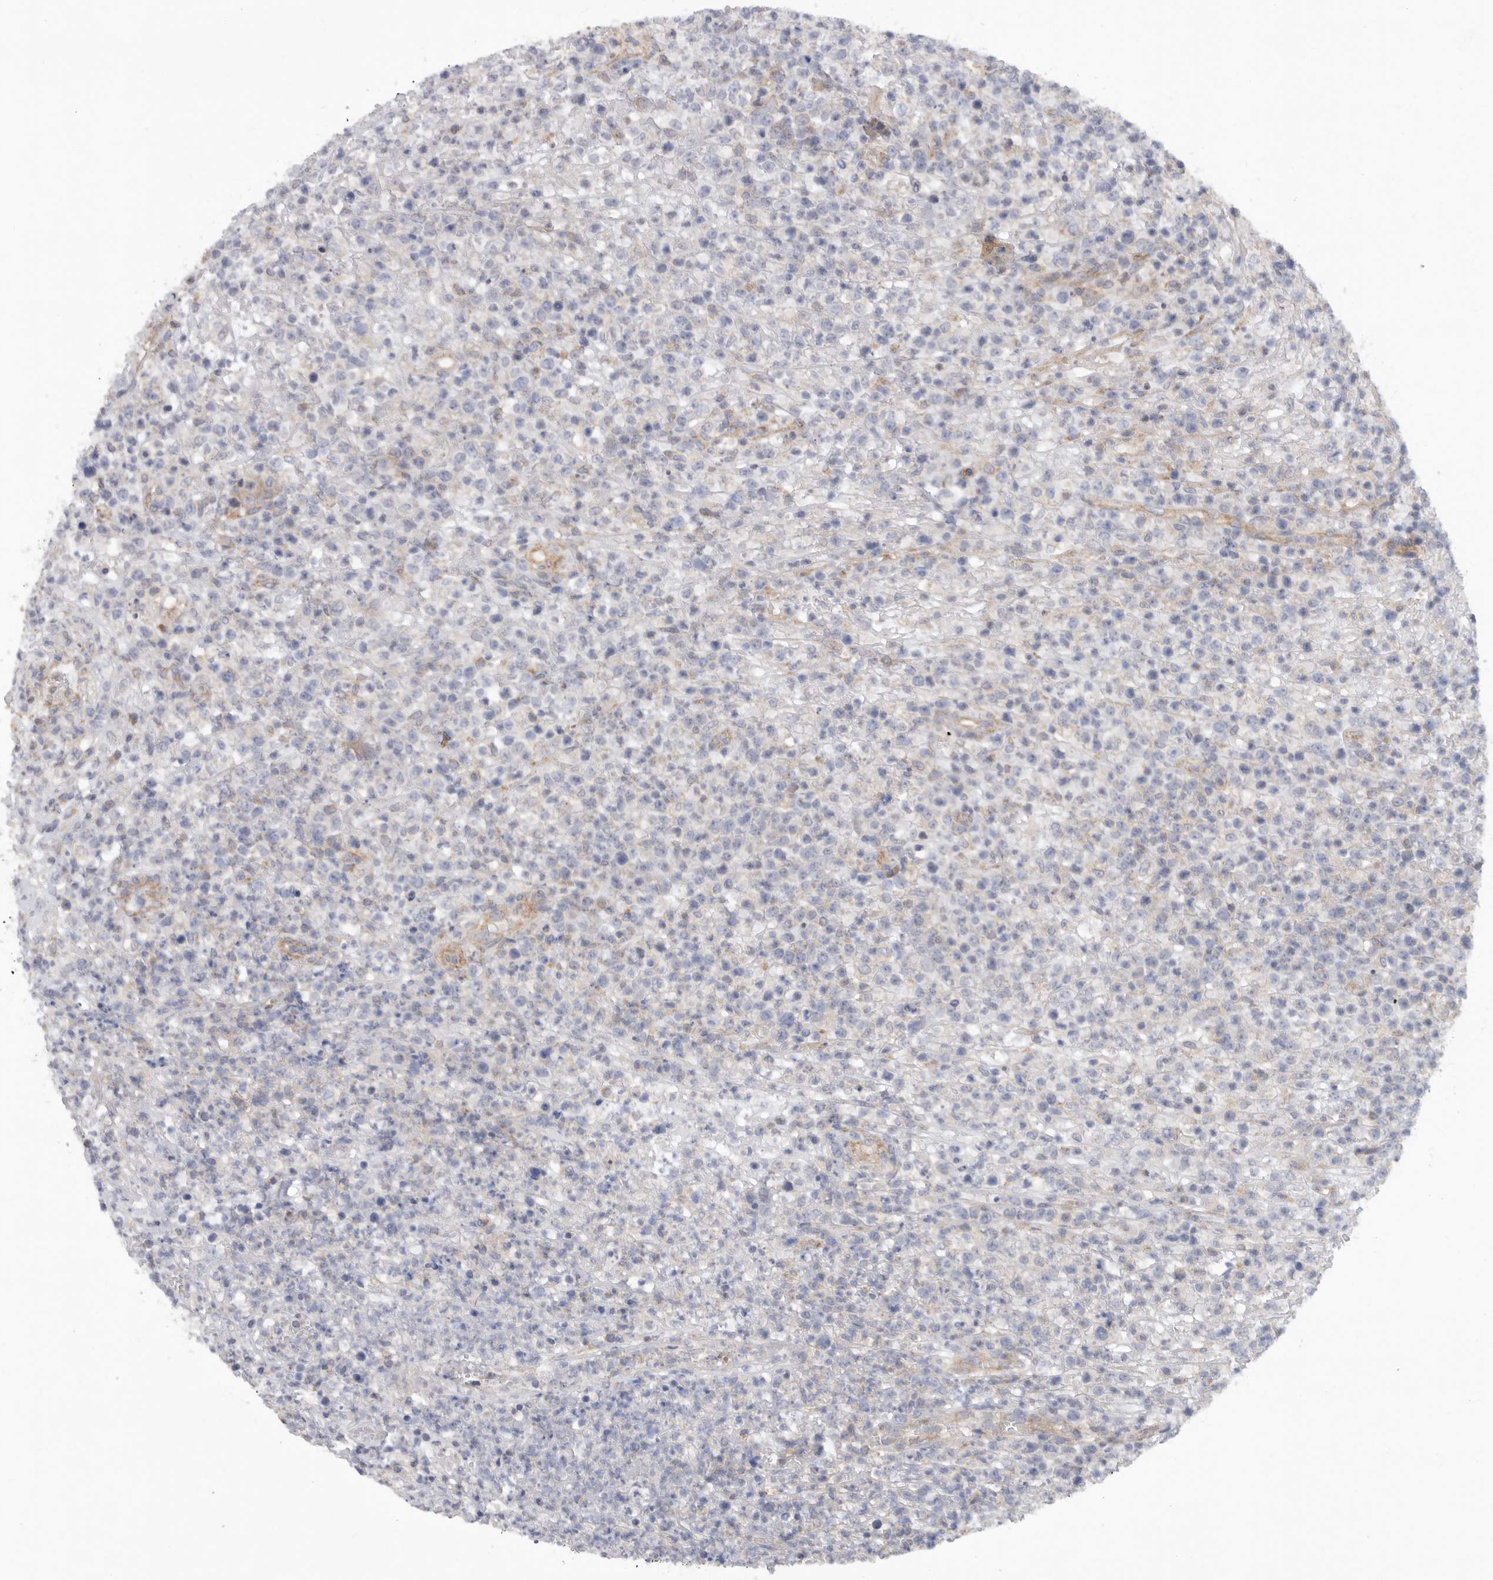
{"staining": {"intensity": "negative", "quantity": "none", "location": "none"}, "tissue": "lymphoma", "cell_type": "Tumor cells", "image_type": "cancer", "snomed": [{"axis": "morphology", "description": "Malignant lymphoma, non-Hodgkin's type, High grade"}, {"axis": "topography", "description": "Colon"}], "caption": "IHC photomicrograph of lymphoma stained for a protein (brown), which displays no staining in tumor cells.", "gene": "MTFR1L", "patient": {"sex": "female", "age": 53}}